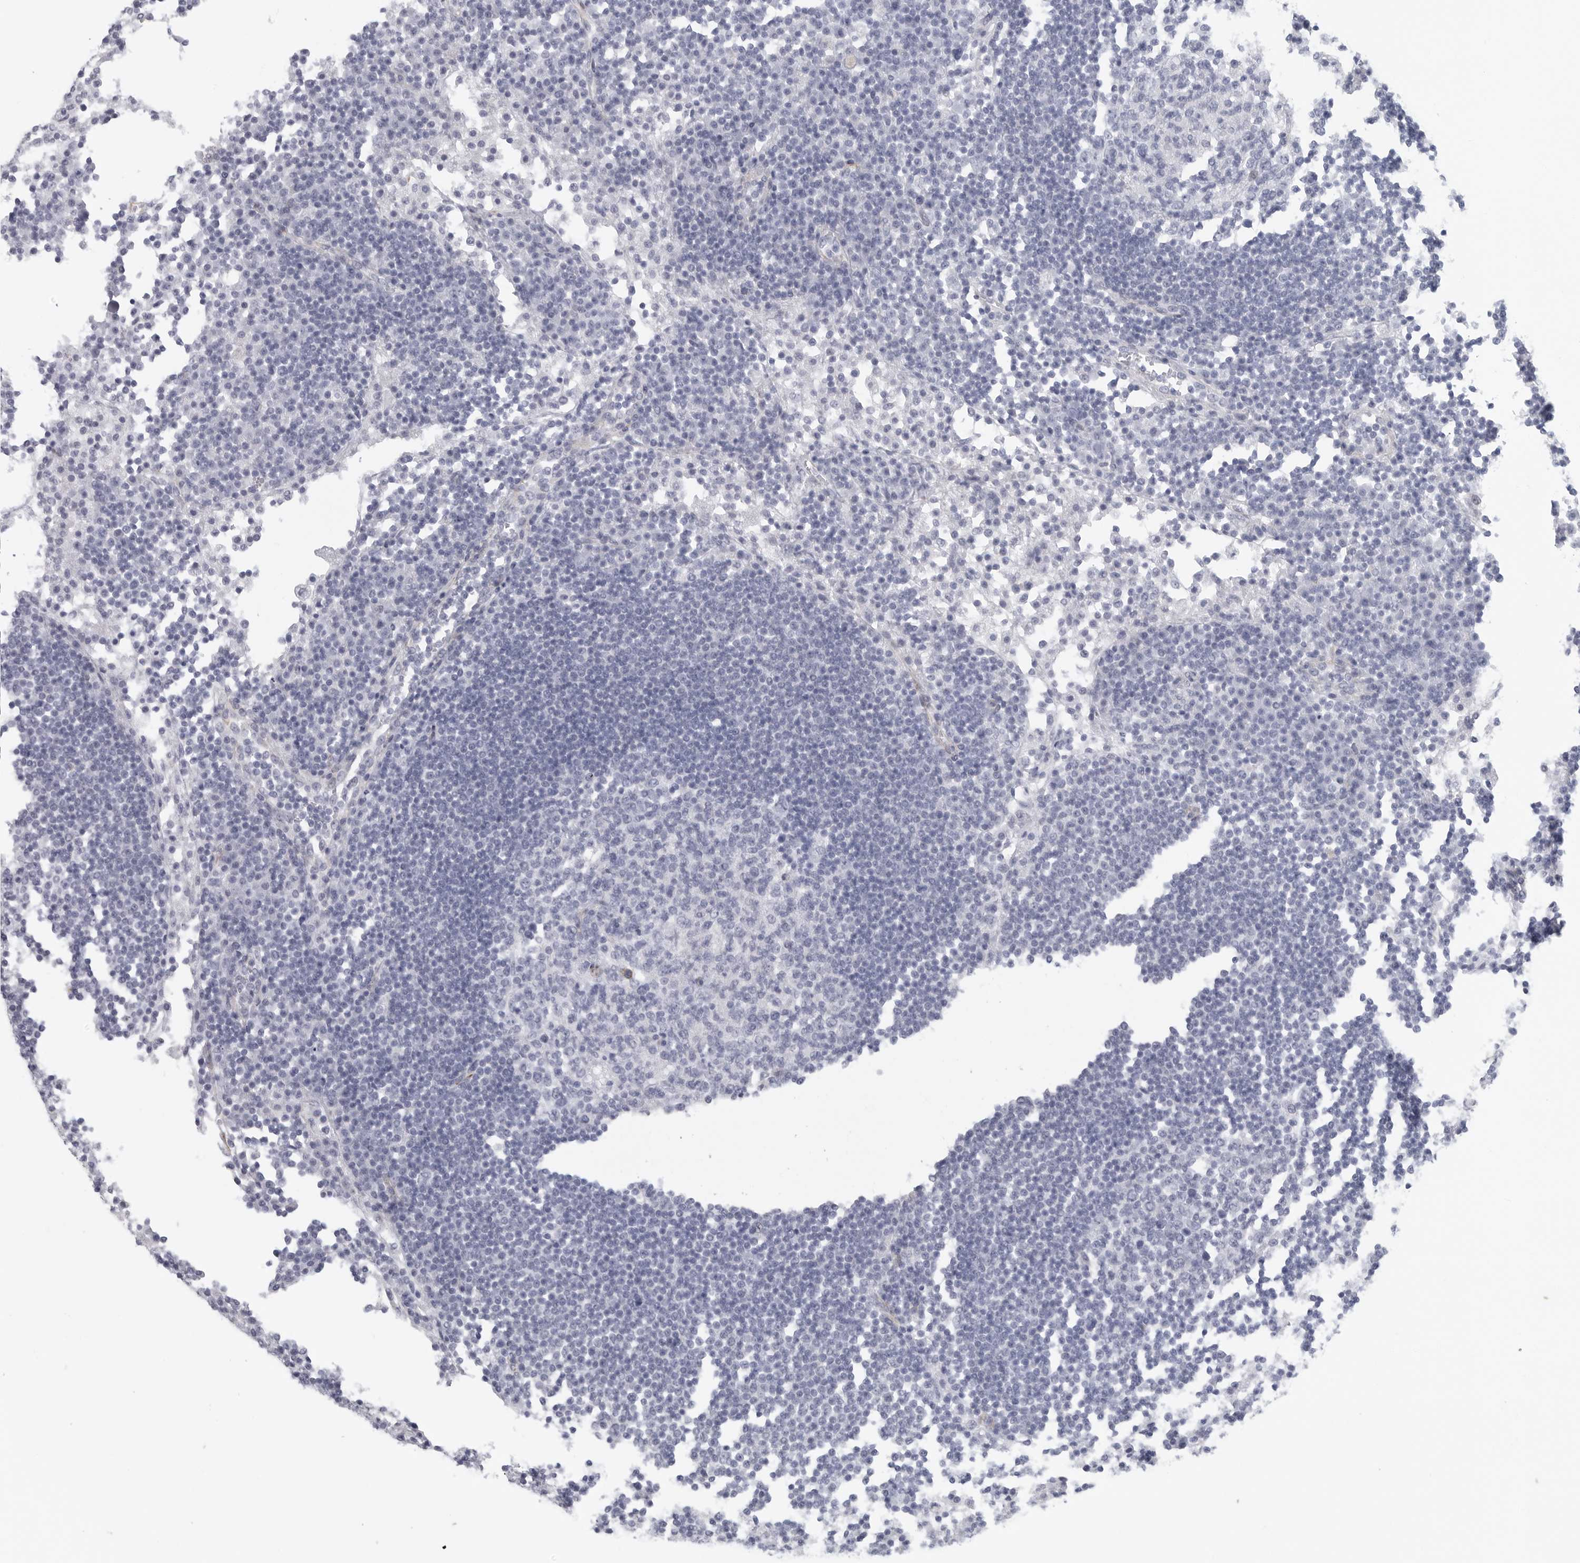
{"staining": {"intensity": "negative", "quantity": "none", "location": "none"}, "tissue": "lymph node", "cell_type": "Germinal center cells", "image_type": "normal", "snomed": [{"axis": "morphology", "description": "Normal tissue, NOS"}, {"axis": "topography", "description": "Lymph node"}], "caption": "IHC of benign human lymph node shows no staining in germinal center cells. The staining is performed using DAB brown chromogen with nuclei counter-stained in using hematoxylin.", "gene": "TNR", "patient": {"sex": "female", "age": 53}}